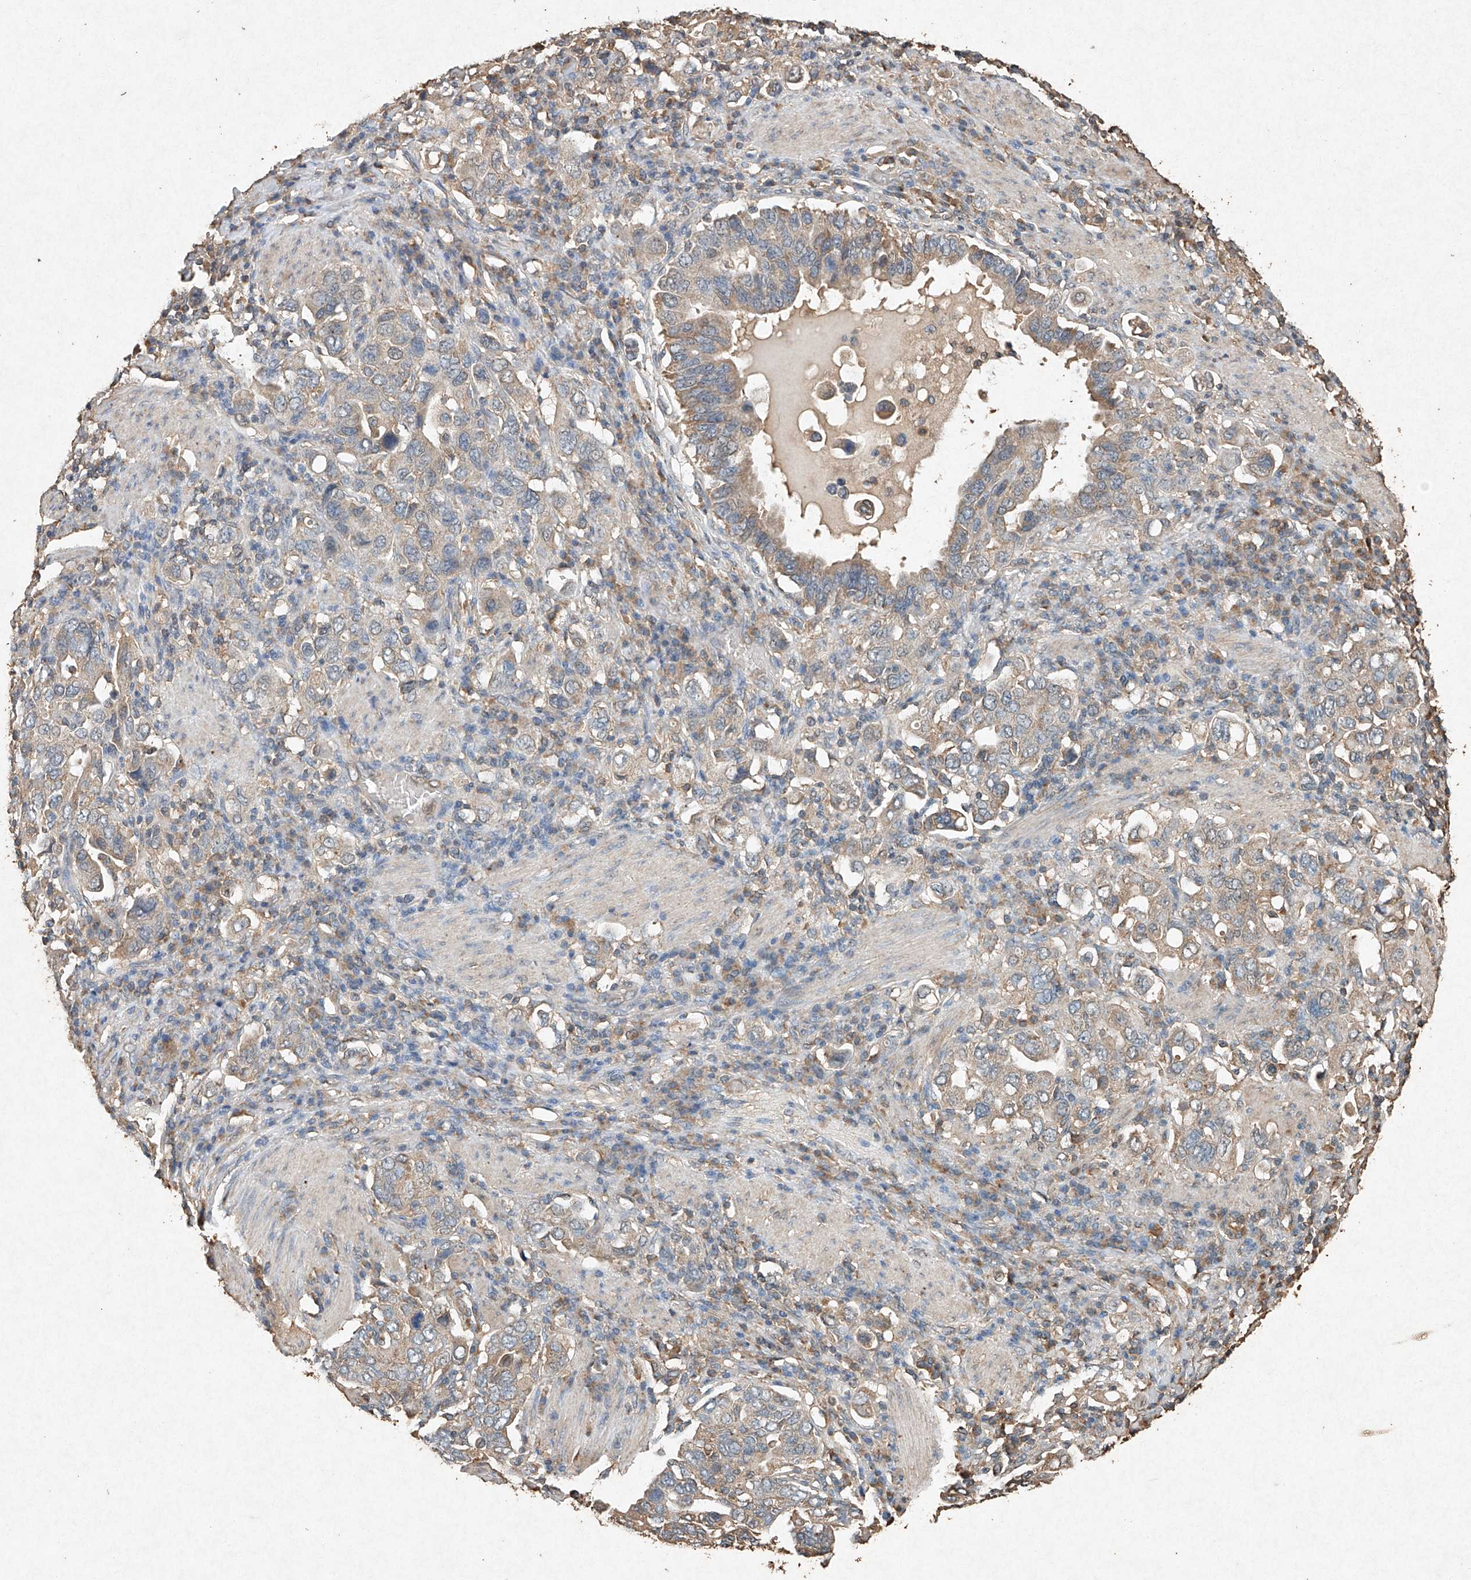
{"staining": {"intensity": "weak", "quantity": "25%-75%", "location": "cytoplasmic/membranous"}, "tissue": "stomach cancer", "cell_type": "Tumor cells", "image_type": "cancer", "snomed": [{"axis": "morphology", "description": "Adenocarcinoma, NOS"}, {"axis": "topography", "description": "Stomach, upper"}], "caption": "Protein staining of stomach cancer tissue reveals weak cytoplasmic/membranous positivity in approximately 25%-75% of tumor cells.", "gene": "STK3", "patient": {"sex": "male", "age": 62}}